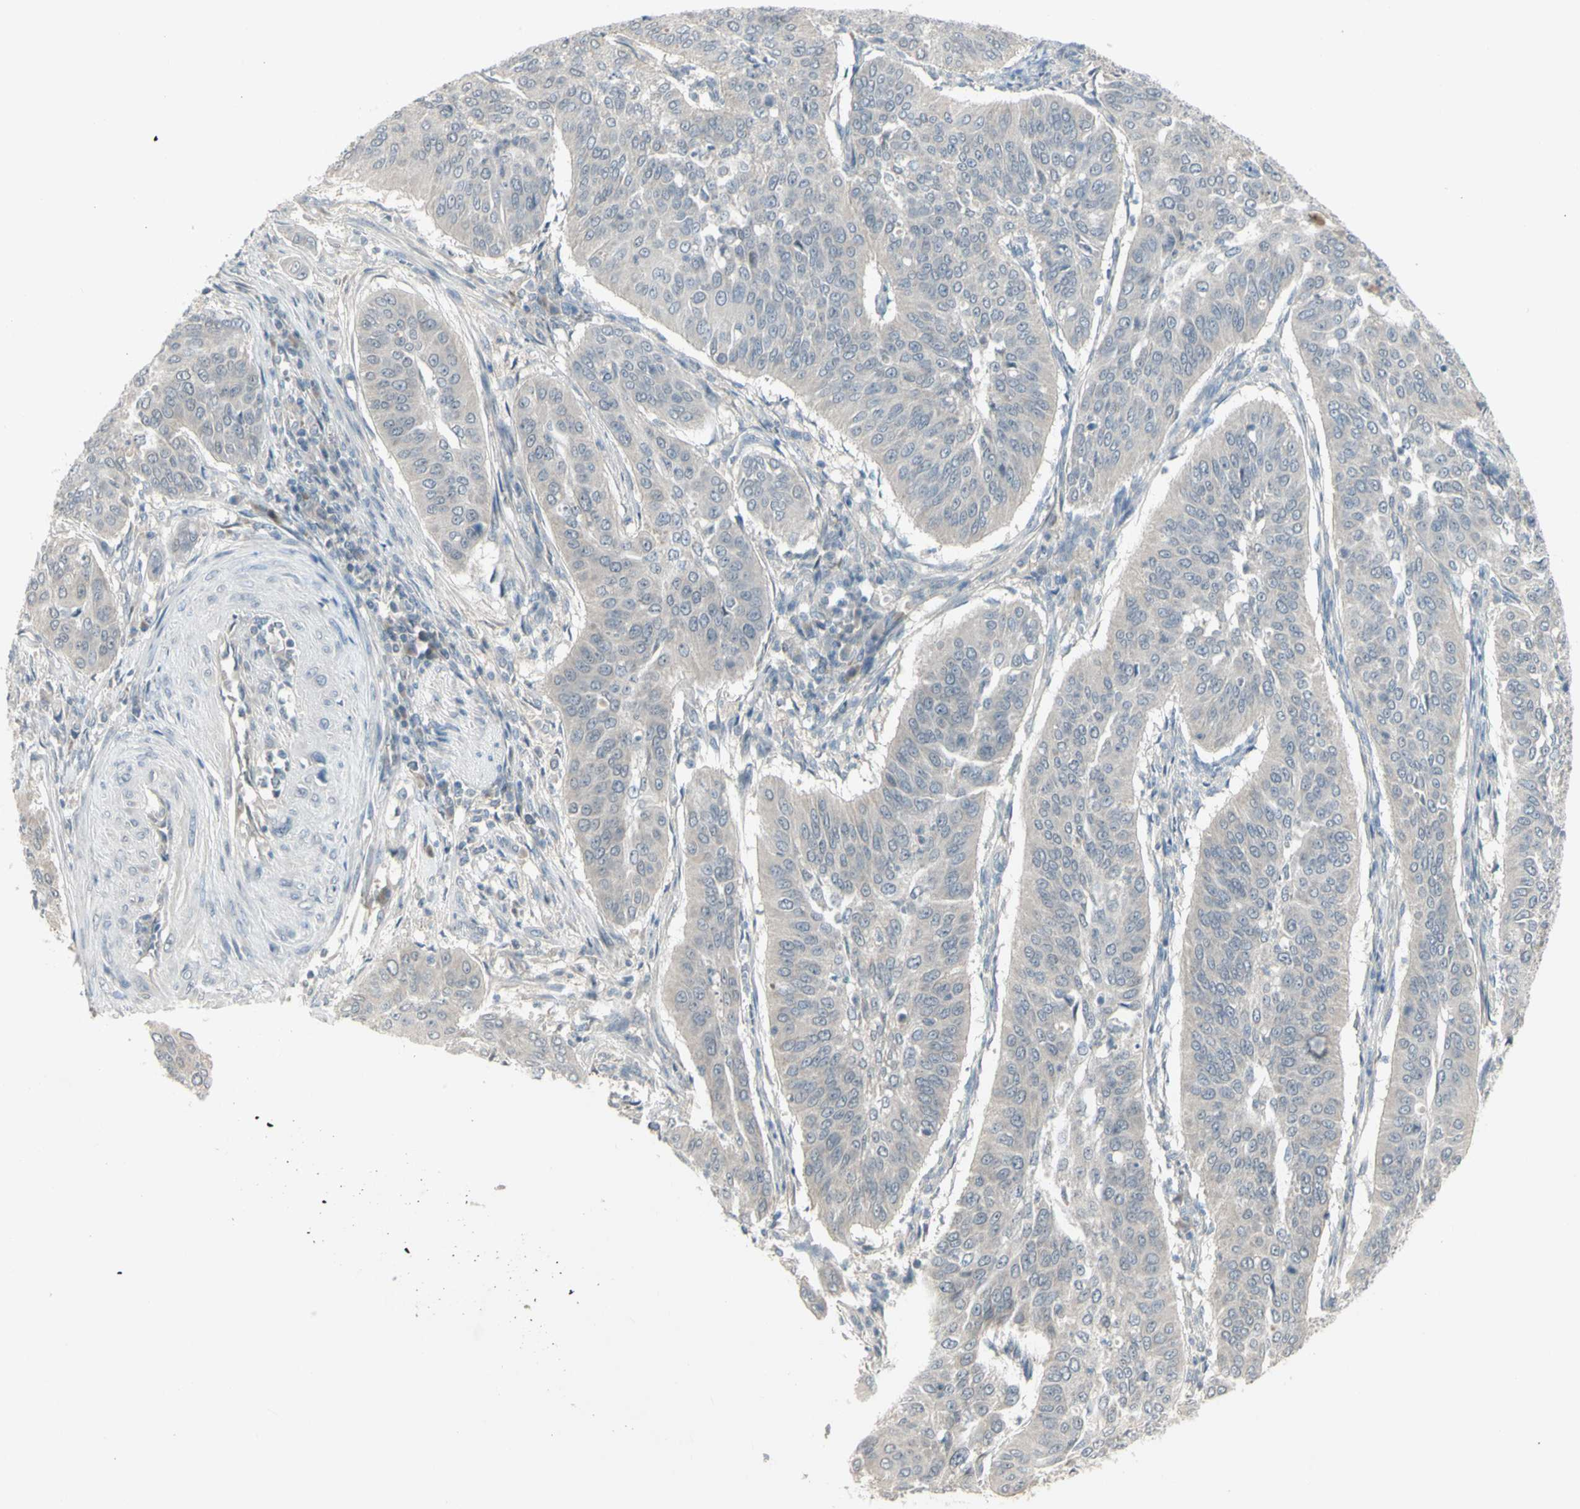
{"staining": {"intensity": "negative", "quantity": "none", "location": "none"}, "tissue": "cervical cancer", "cell_type": "Tumor cells", "image_type": "cancer", "snomed": [{"axis": "morphology", "description": "Normal tissue, NOS"}, {"axis": "morphology", "description": "Squamous cell carcinoma, NOS"}, {"axis": "topography", "description": "Cervix"}], "caption": "Micrograph shows no protein positivity in tumor cells of squamous cell carcinoma (cervical) tissue.", "gene": "PIAS4", "patient": {"sex": "female", "age": 39}}